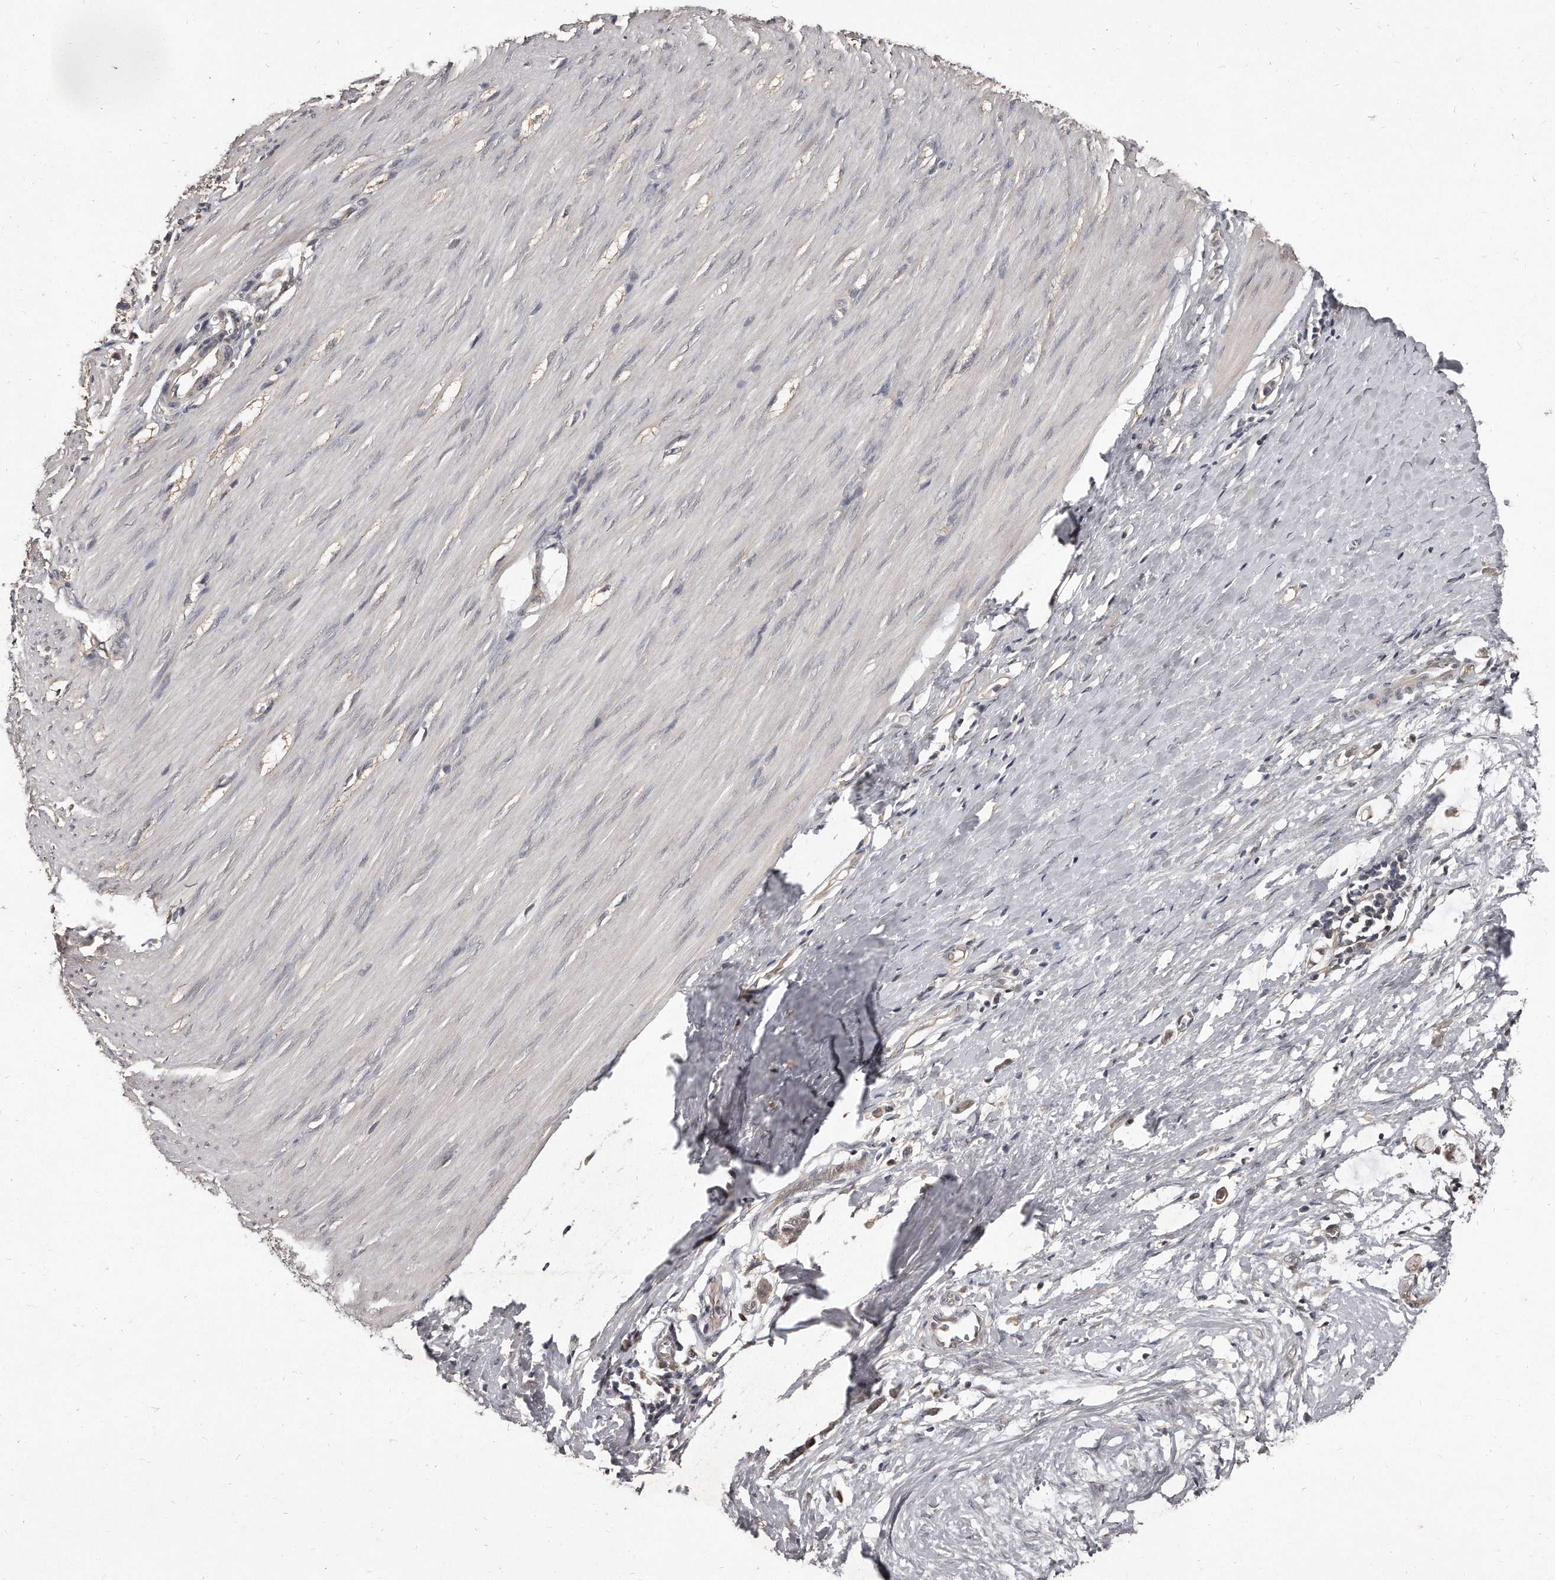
{"staining": {"intensity": "negative", "quantity": "none", "location": "none"}, "tissue": "smooth muscle", "cell_type": "Smooth muscle cells", "image_type": "normal", "snomed": [{"axis": "morphology", "description": "Normal tissue, NOS"}, {"axis": "morphology", "description": "Adenocarcinoma, NOS"}, {"axis": "topography", "description": "Colon"}, {"axis": "topography", "description": "Peripheral nerve tissue"}], "caption": "IHC of unremarkable human smooth muscle exhibits no staining in smooth muscle cells. (Brightfield microscopy of DAB immunohistochemistry at high magnification).", "gene": "GRB10", "patient": {"sex": "male", "age": 14}}